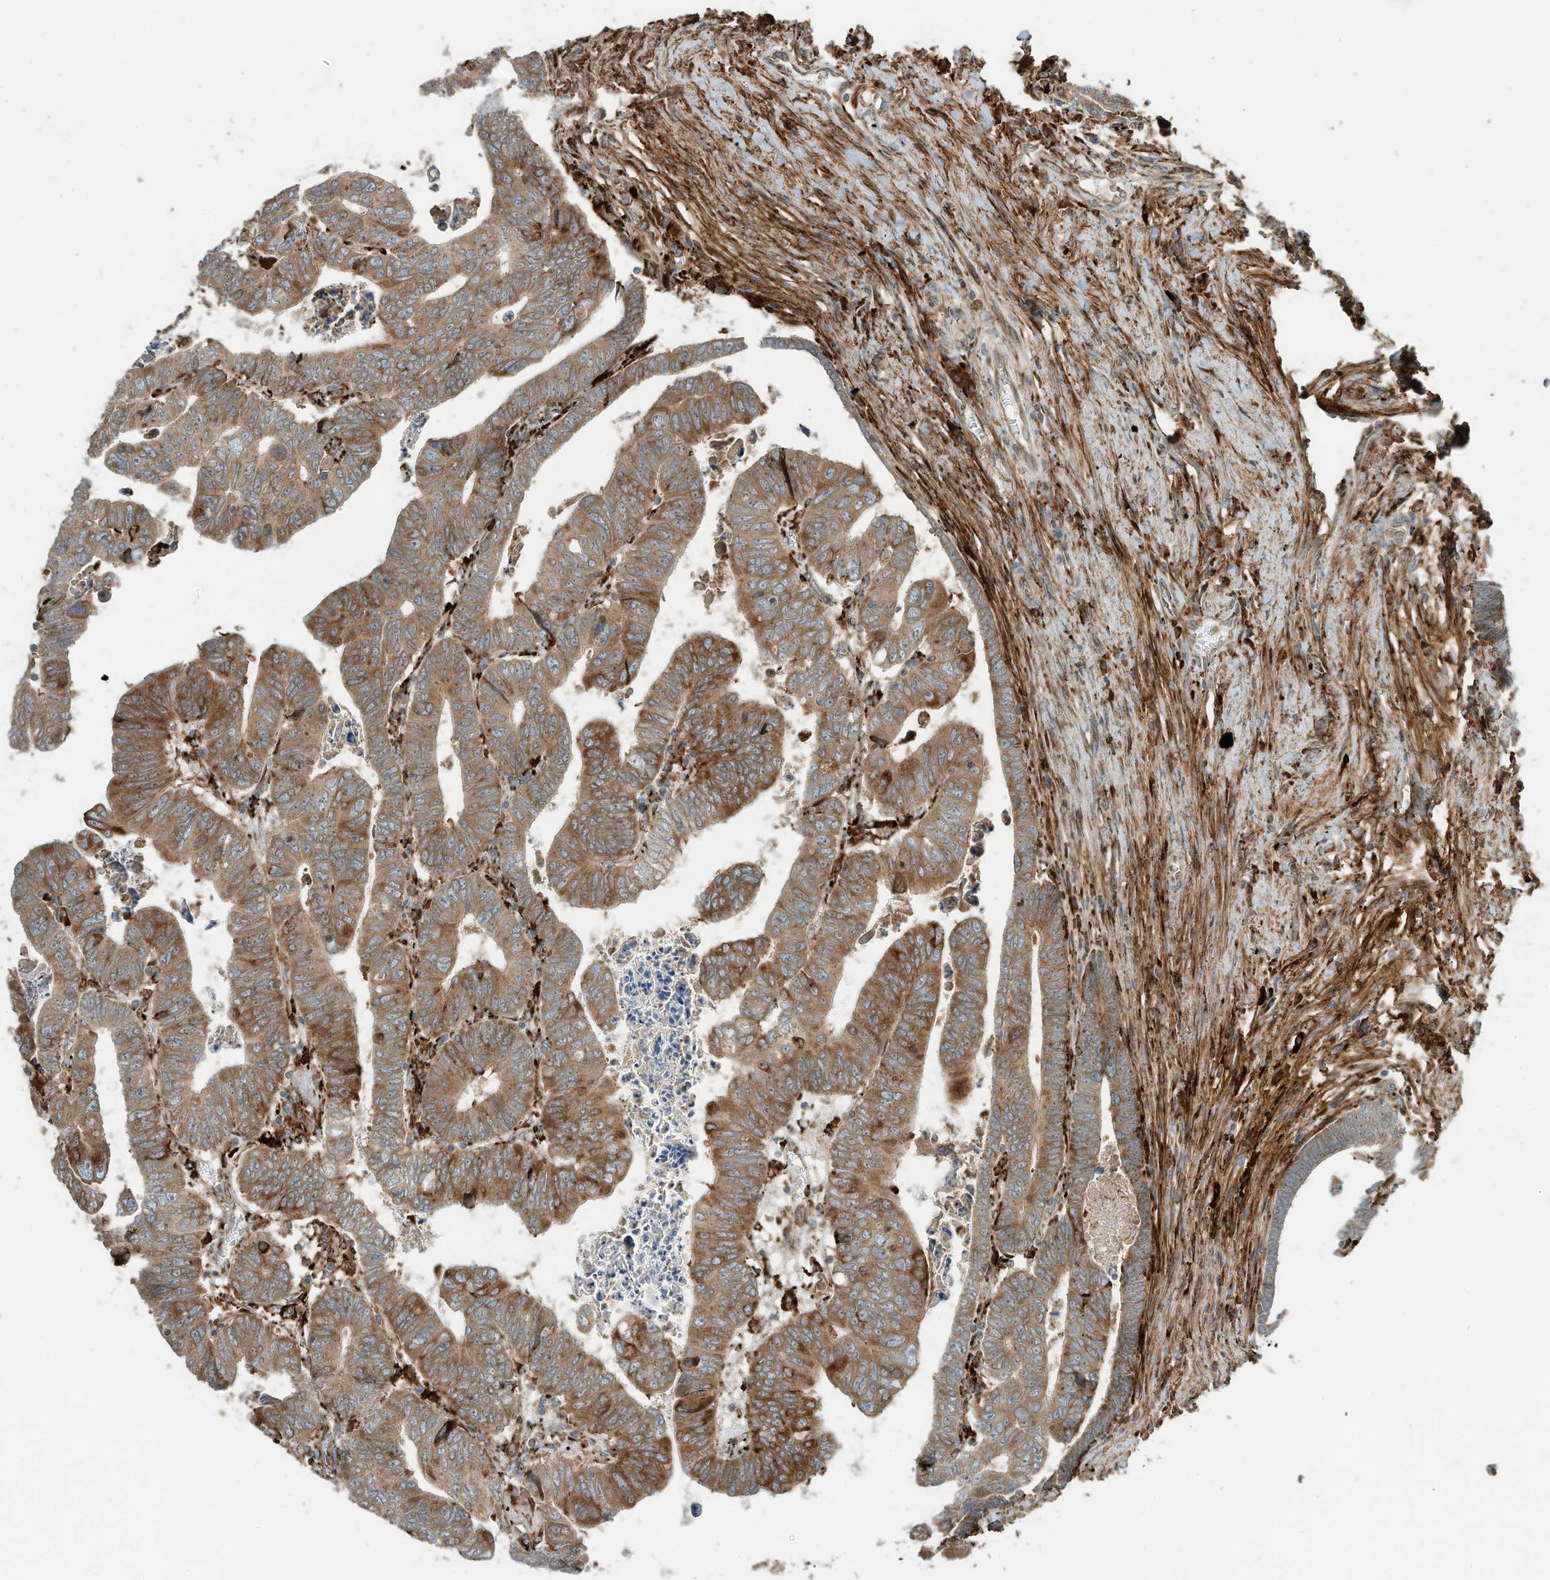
{"staining": {"intensity": "moderate", "quantity": ">75%", "location": "cytoplasmic/membranous"}, "tissue": "colorectal cancer", "cell_type": "Tumor cells", "image_type": "cancer", "snomed": [{"axis": "morphology", "description": "Normal tissue, NOS"}, {"axis": "morphology", "description": "Adenocarcinoma, NOS"}, {"axis": "topography", "description": "Rectum"}], "caption": "Colorectal adenocarcinoma stained with a protein marker displays moderate staining in tumor cells.", "gene": "TRNAU1AP", "patient": {"sex": "female", "age": 65}}